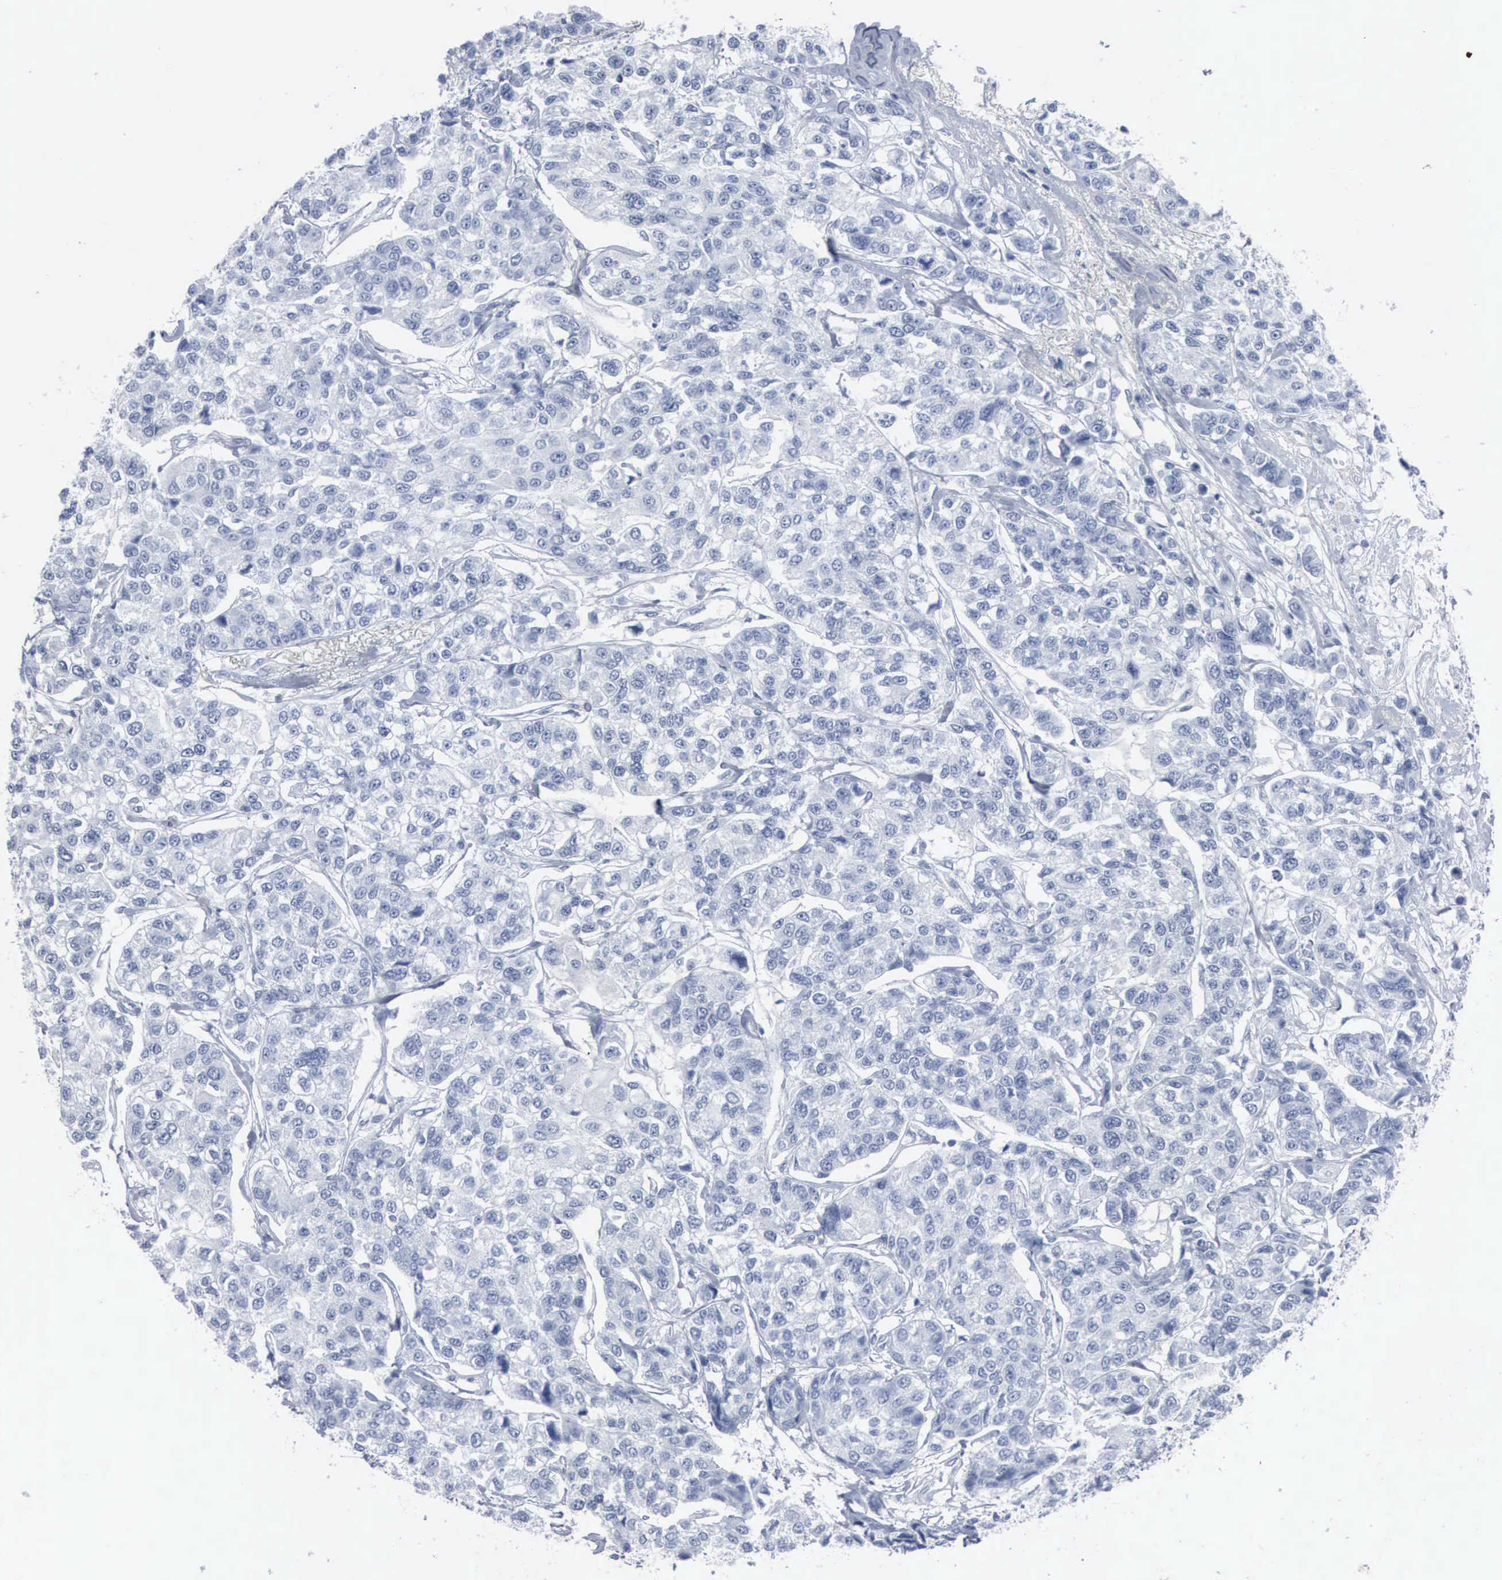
{"staining": {"intensity": "negative", "quantity": "none", "location": "none"}, "tissue": "breast cancer", "cell_type": "Tumor cells", "image_type": "cancer", "snomed": [{"axis": "morphology", "description": "Duct carcinoma"}, {"axis": "topography", "description": "Breast"}], "caption": "Tumor cells are negative for brown protein staining in breast cancer. (Immunohistochemistry (ihc), brightfield microscopy, high magnification).", "gene": "DMD", "patient": {"sex": "female", "age": 51}}